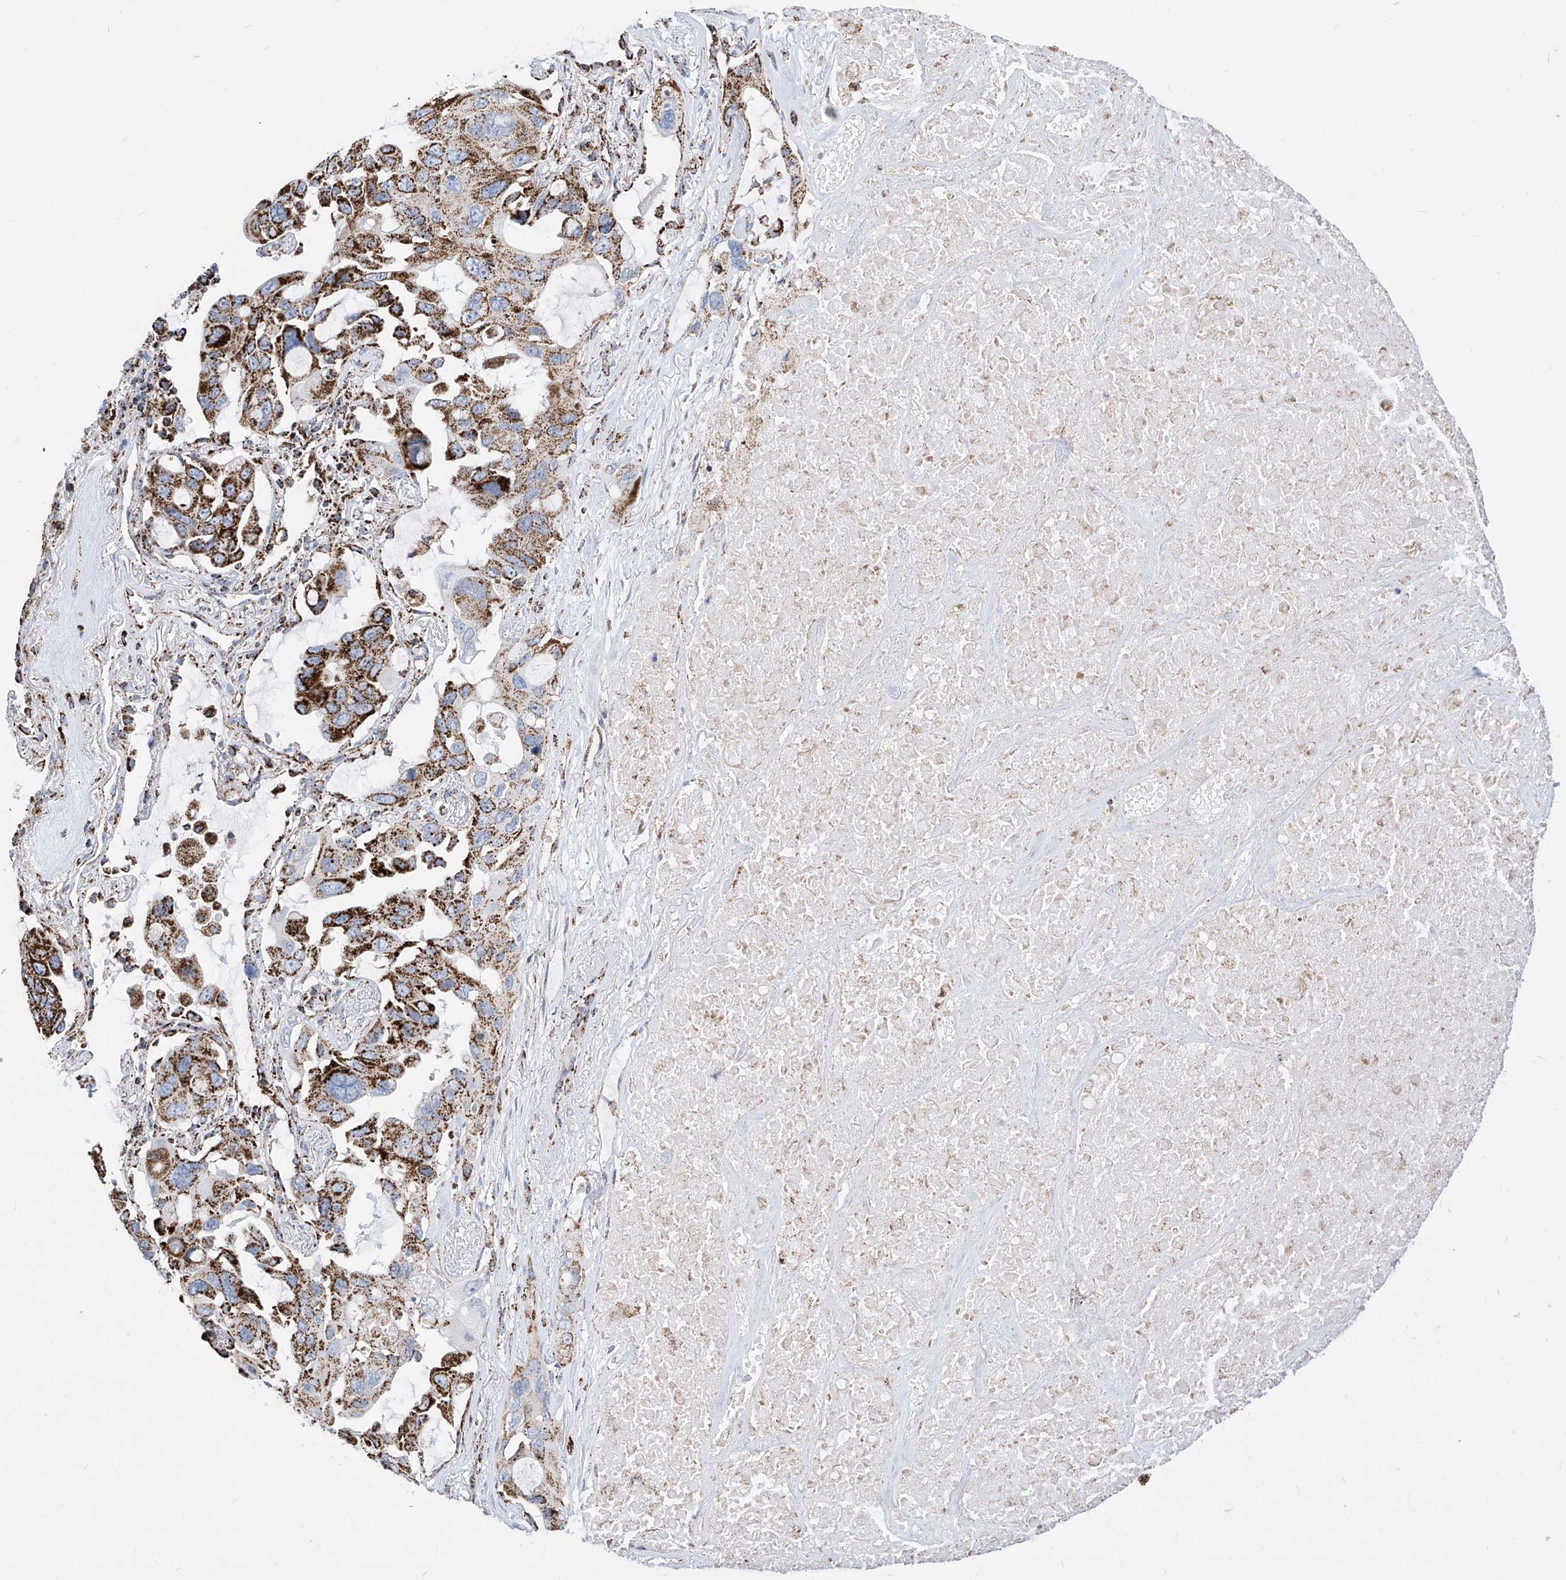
{"staining": {"intensity": "strong", "quantity": ">75%", "location": "cytoplasmic/membranous"}, "tissue": "lung cancer", "cell_type": "Tumor cells", "image_type": "cancer", "snomed": [{"axis": "morphology", "description": "Squamous cell carcinoma, NOS"}, {"axis": "topography", "description": "Lung"}], "caption": "Lung squamous cell carcinoma tissue reveals strong cytoplasmic/membranous staining in approximately >75% of tumor cells", "gene": "COX5B", "patient": {"sex": "female", "age": 73}}